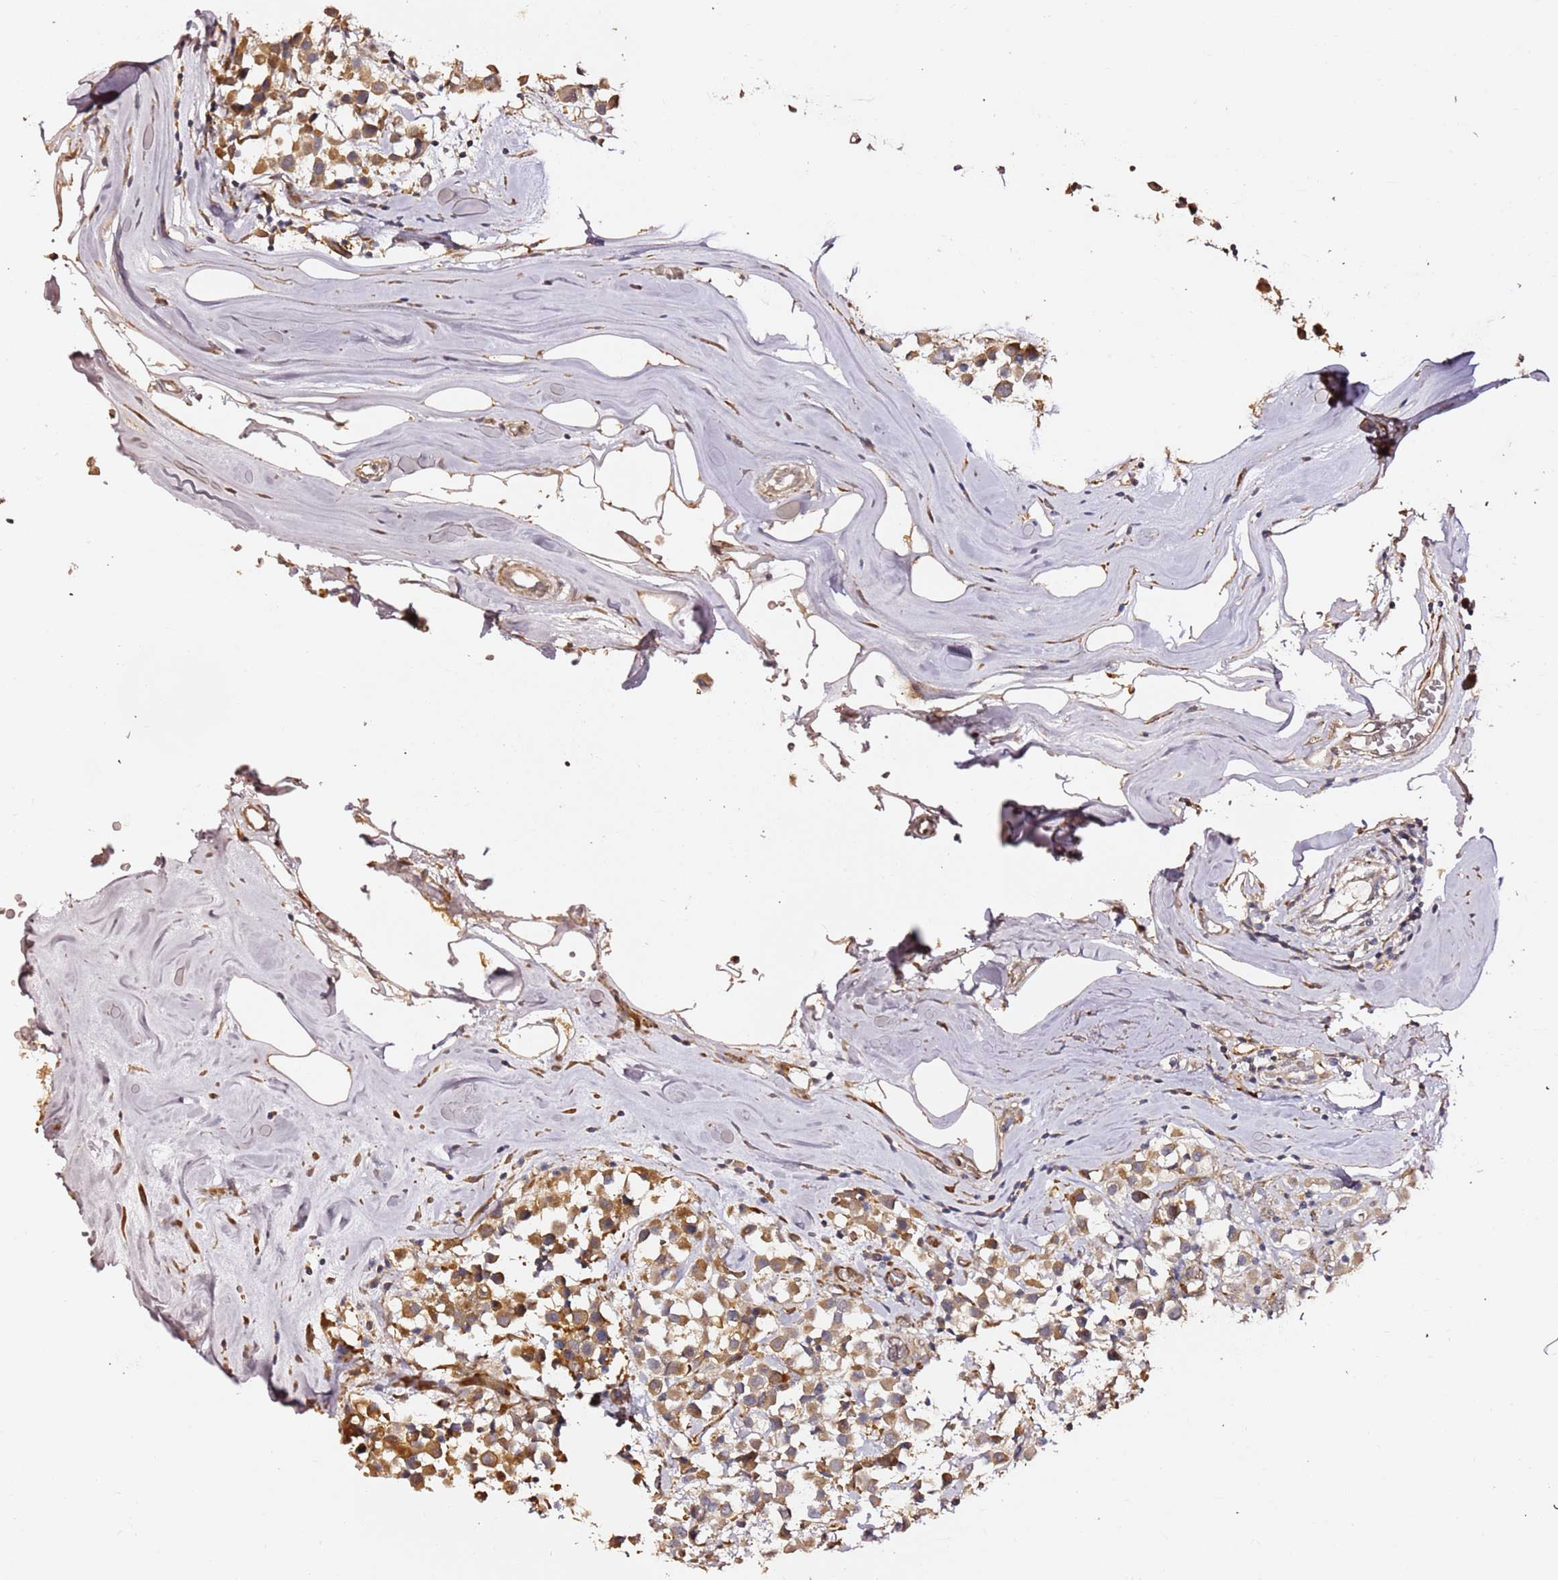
{"staining": {"intensity": "moderate", "quantity": ">75%", "location": "cytoplasmic/membranous"}, "tissue": "breast cancer", "cell_type": "Tumor cells", "image_type": "cancer", "snomed": [{"axis": "morphology", "description": "Duct carcinoma"}, {"axis": "topography", "description": "Breast"}], "caption": "Breast cancer stained with immunohistochemistry (IHC) shows moderate cytoplasmic/membranous expression in about >75% of tumor cells. (brown staining indicates protein expression, while blue staining denotes nuclei).", "gene": "HSD17B7", "patient": {"sex": "female", "age": 61}}